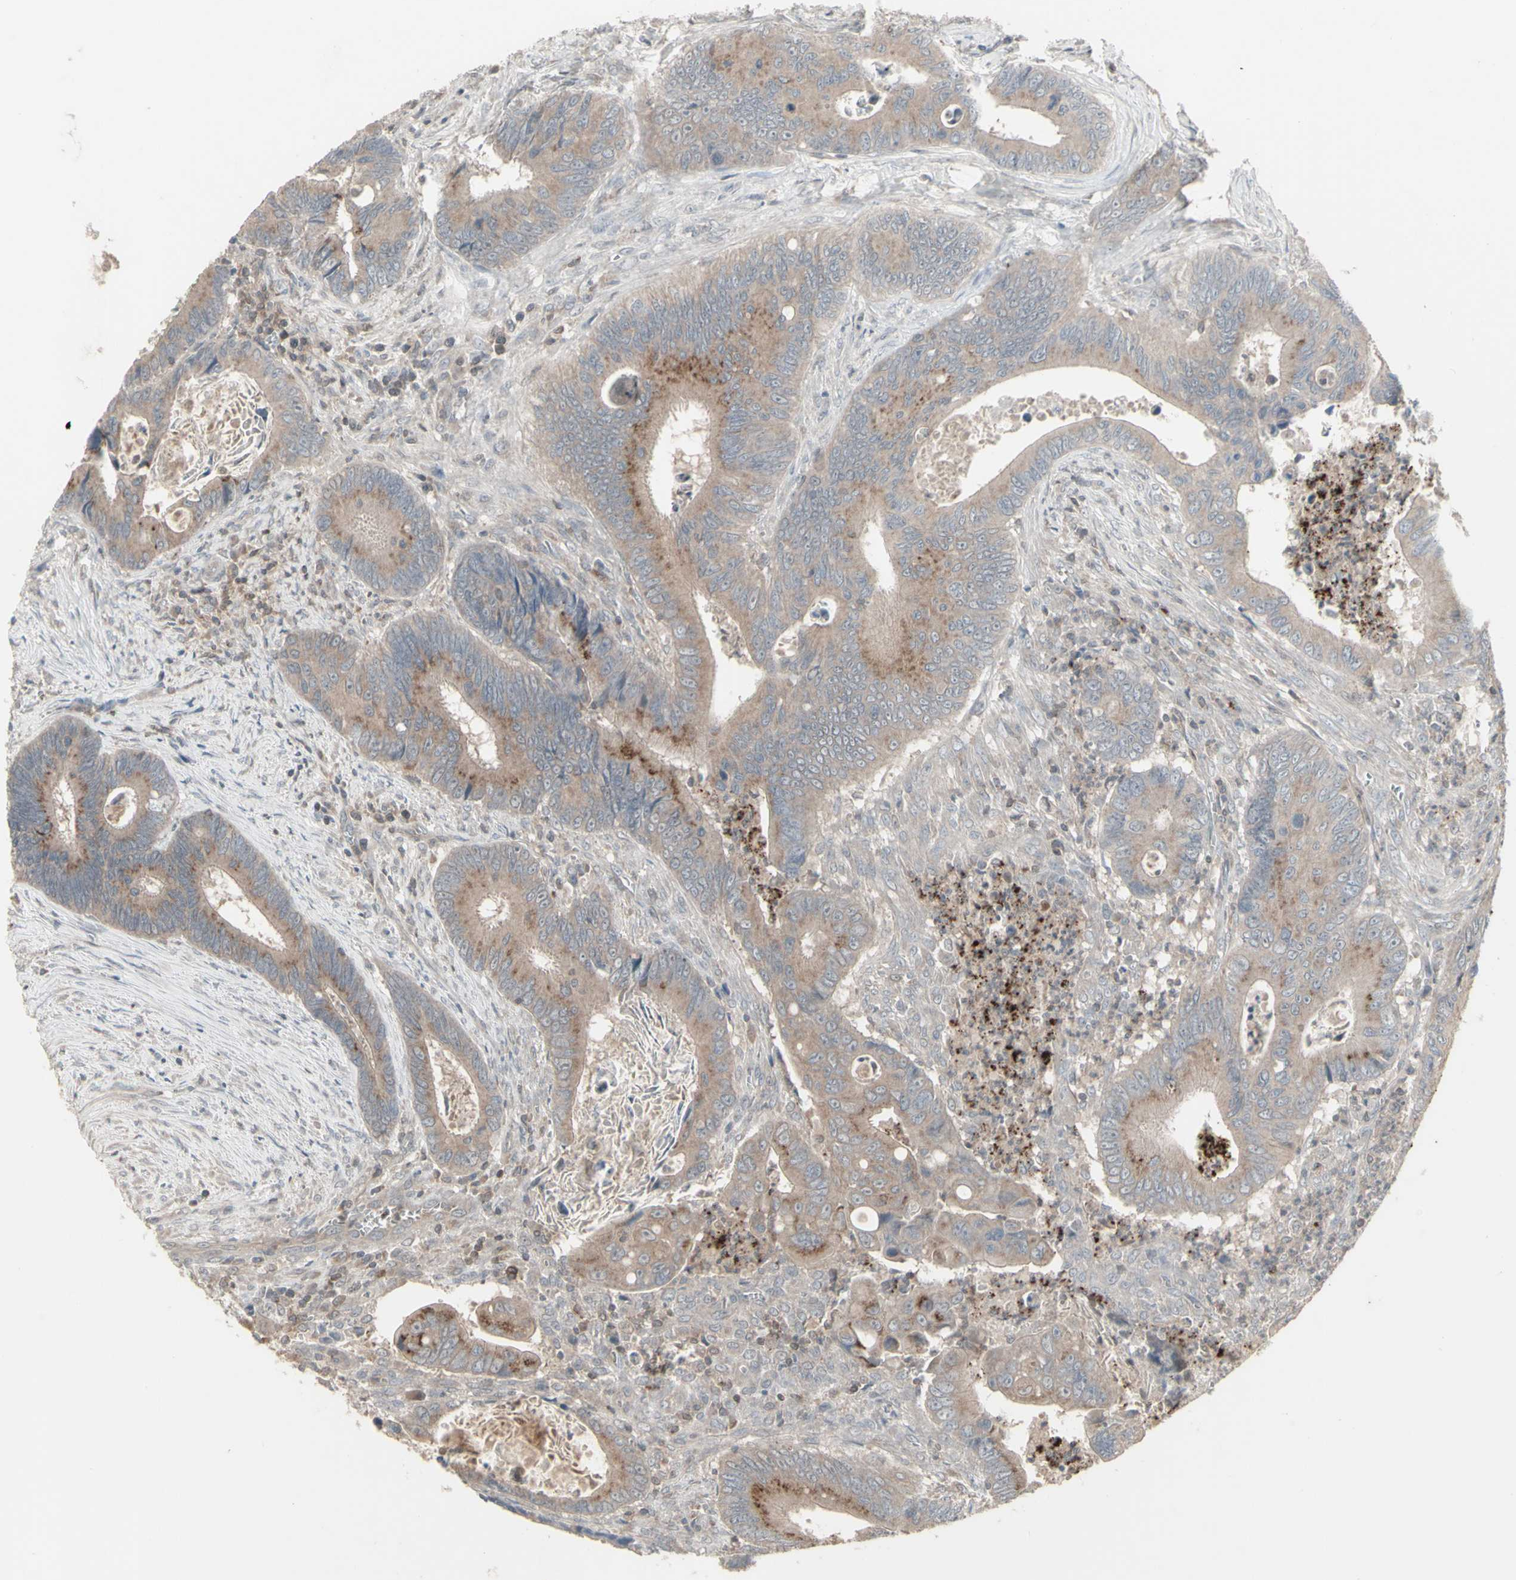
{"staining": {"intensity": "weak", "quantity": ">75%", "location": "cytoplasmic/membranous"}, "tissue": "colorectal cancer", "cell_type": "Tumor cells", "image_type": "cancer", "snomed": [{"axis": "morphology", "description": "Inflammation, NOS"}, {"axis": "morphology", "description": "Adenocarcinoma, NOS"}, {"axis": "topography", "description": "Colon"}], "caption": "Colorectal adenocarcinoma stained for a protein displays weak cytoplasmic/membranous positivity in tumor cells.", "gene": "CSK", "patient": {"sex": "male", "age": 72}}